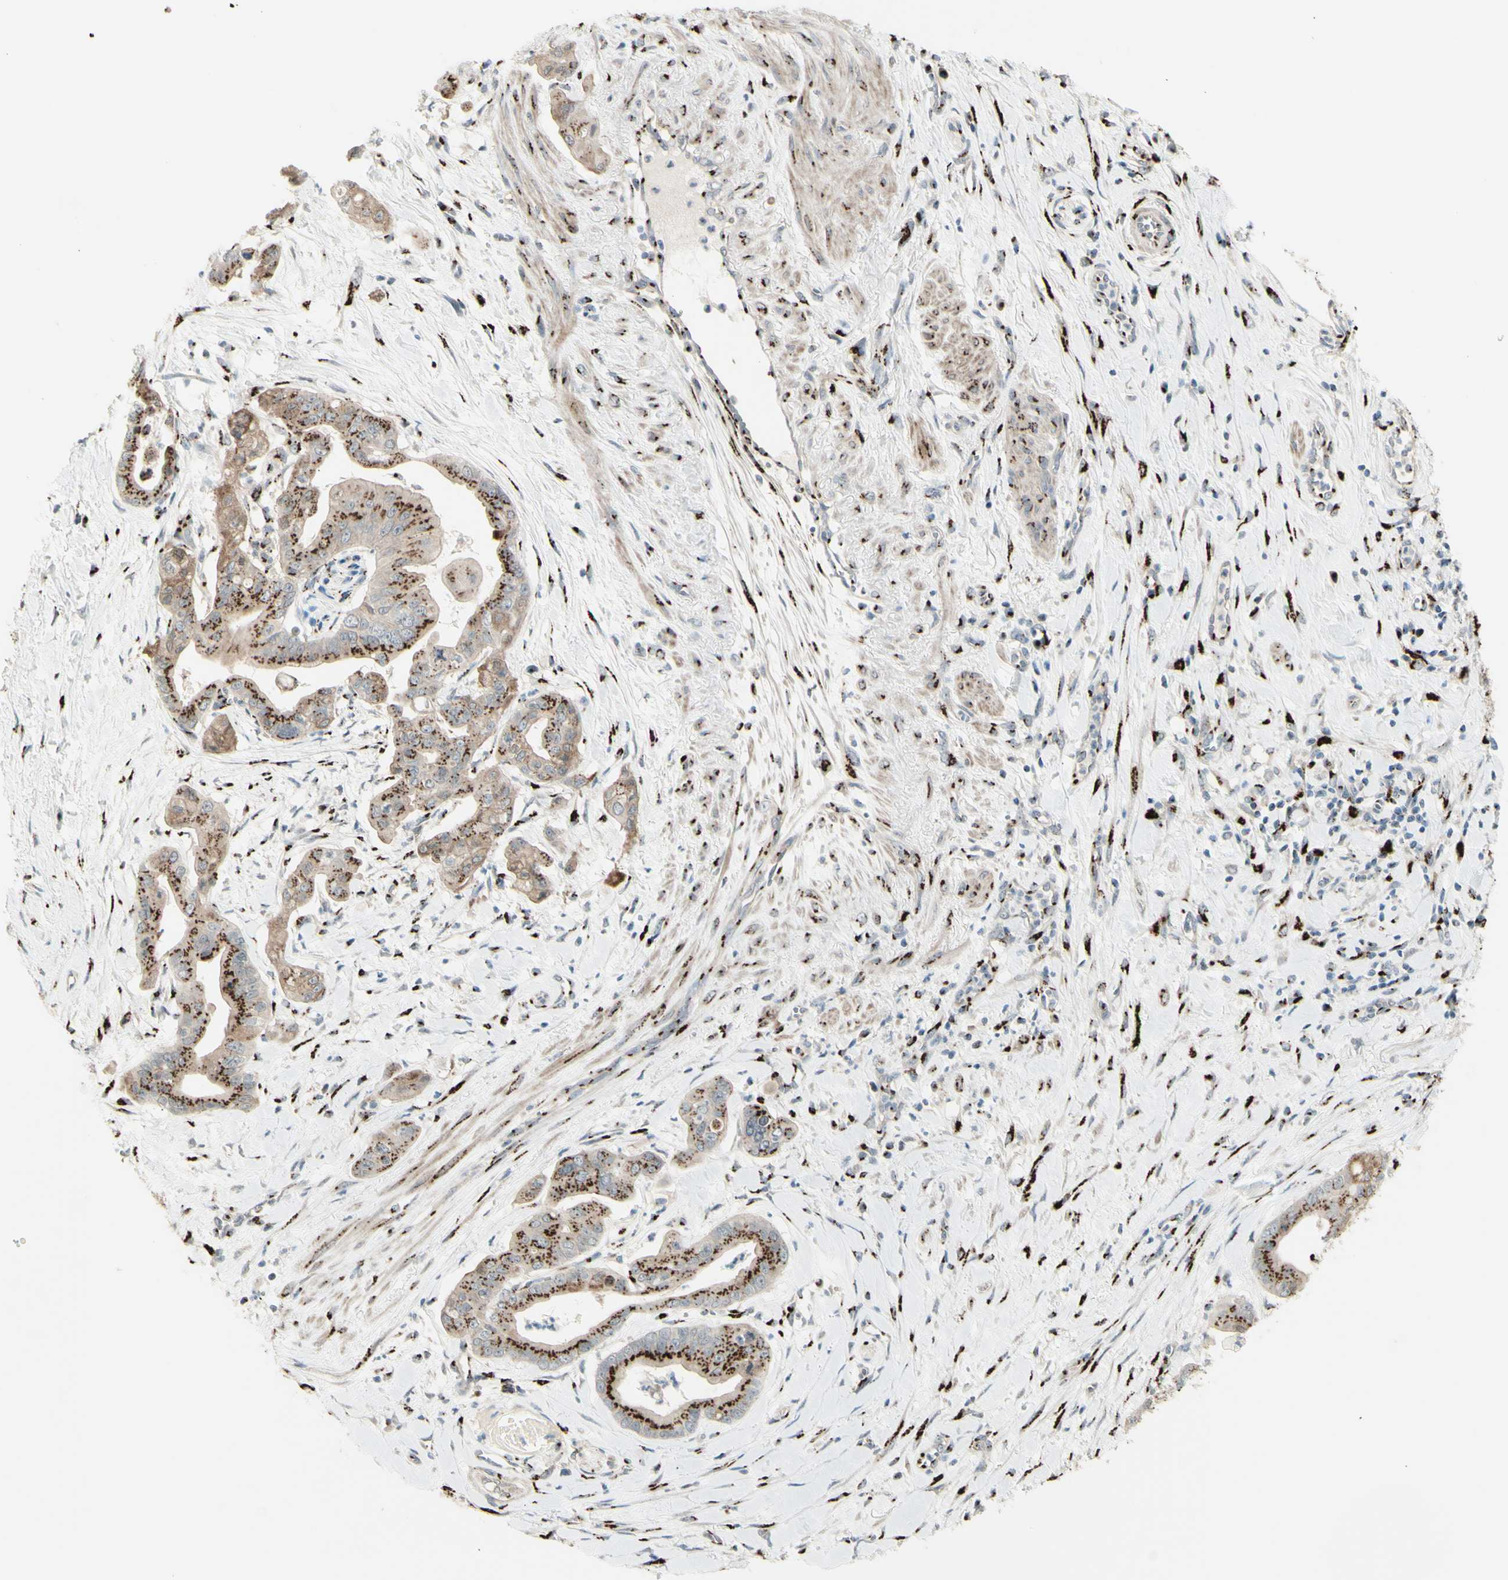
{"staining": {"intensity": "moderate", "quantity": ">75%", "location": "cytoplasmic/membranous"}, "tissue": "pancreatic cancer", "cell_type": "Tumor cells", "image_type": "cancer", "snomed": [{"axis": "morphology", "description": "Adenocarcinoma, NOS"}, {"axis": "topography", "description": "Pancreas"}], "caption": "Pancreatic cancer tissue exhibits moderate cytoplasmic/membranous expression in approximately >75% of tumor cells, visualized by immunohistochemistry.", "gene": "BPNT2", "patient": {"sex": "female", "age": 75}}